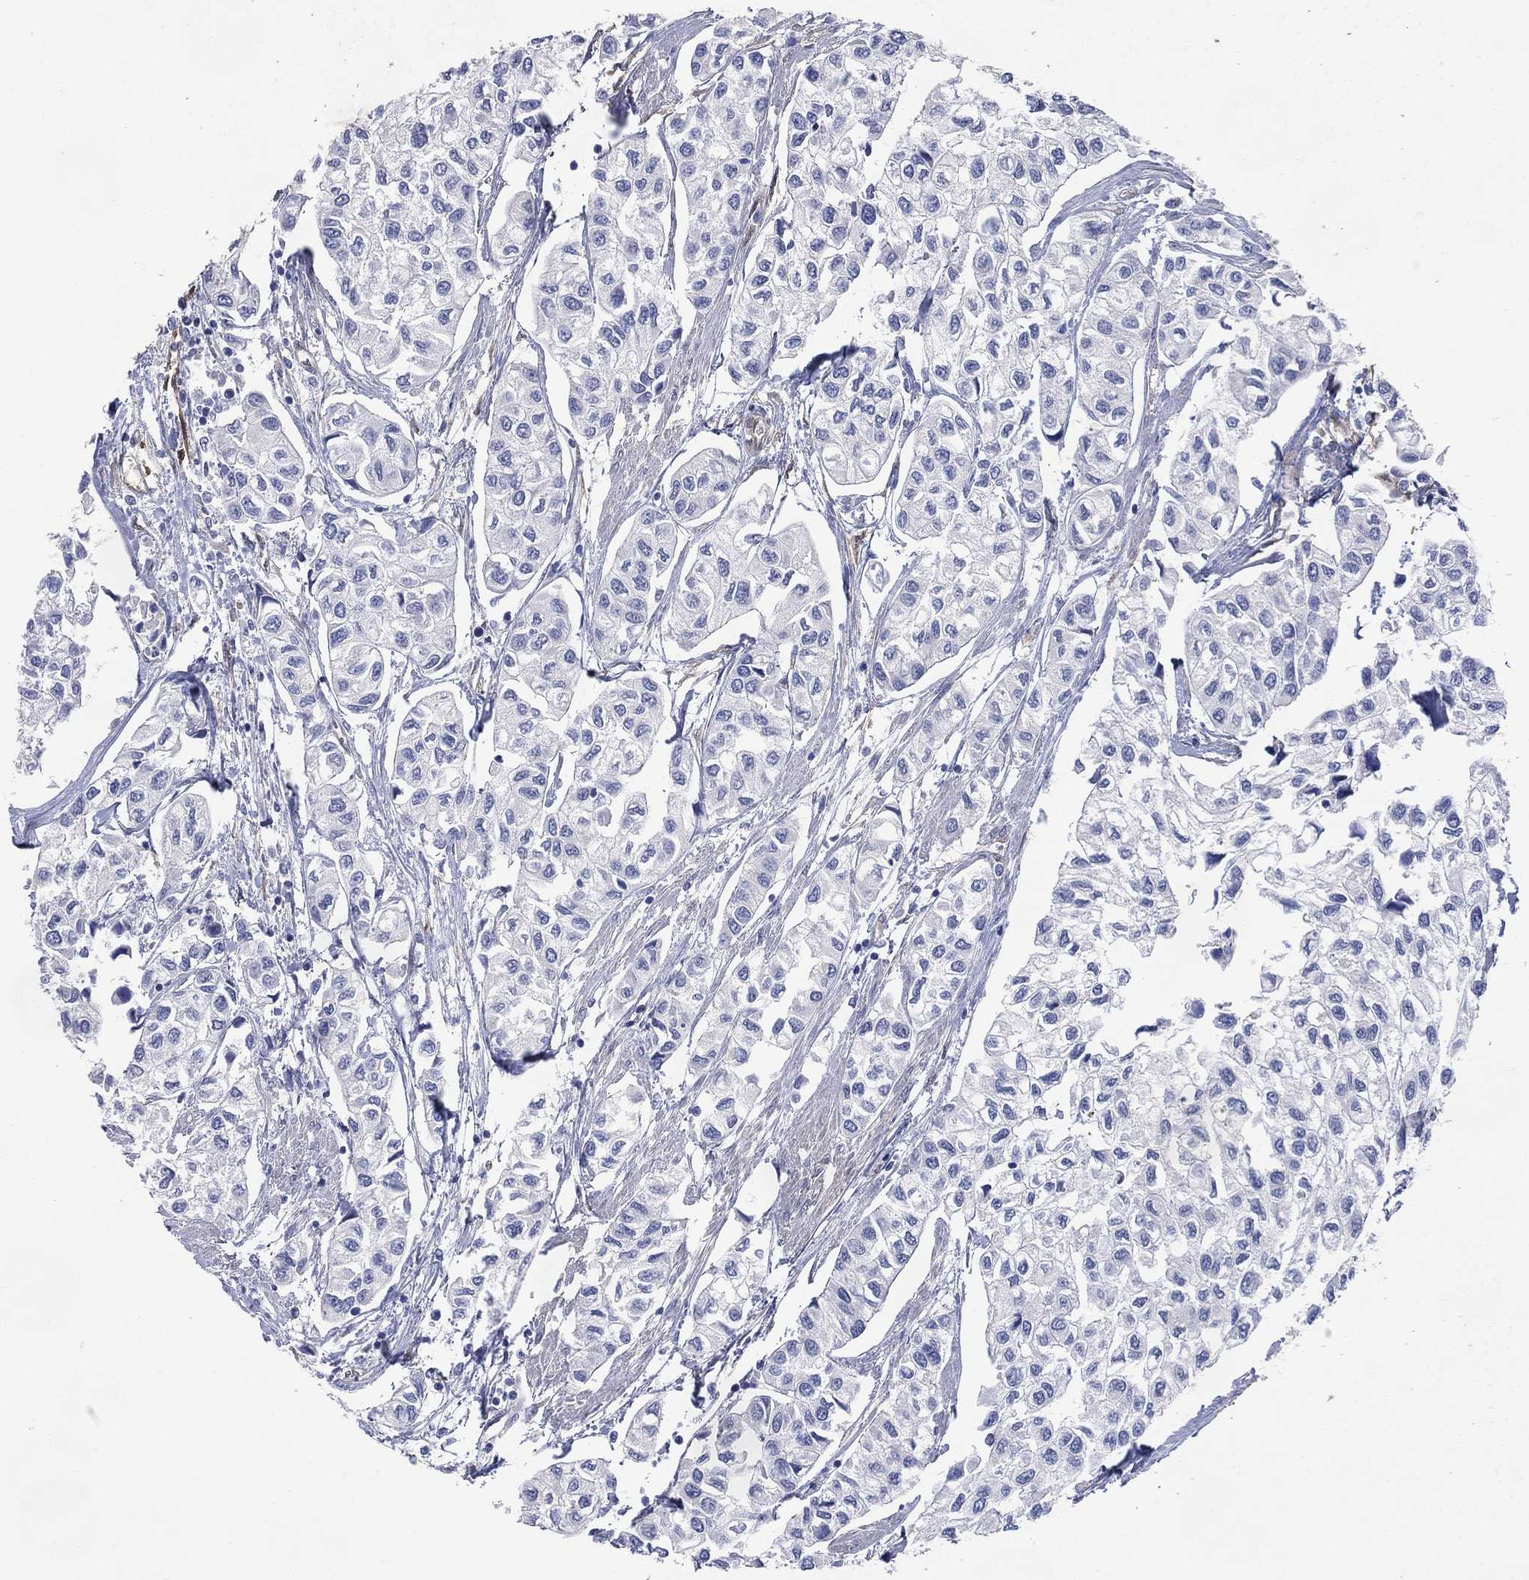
{"staining": {"intensity": "negative", "quantity": "none", "location": "none"}, "tissue": "urothelial cancer", "cell_type": "Tumor cells", "image_type": "cancer", "snomed": [{"axis": "morphology", "description": "Urothelial carcinoma, High grade"}, {"axis": "topography", "description": "Urinary bladder"}], "caption": "Tumor cells show no significant protein positivity in urothelial carcinoma (high-grade).", "gene": "AK1", "patient": {"sex": "male", "age": 73}}